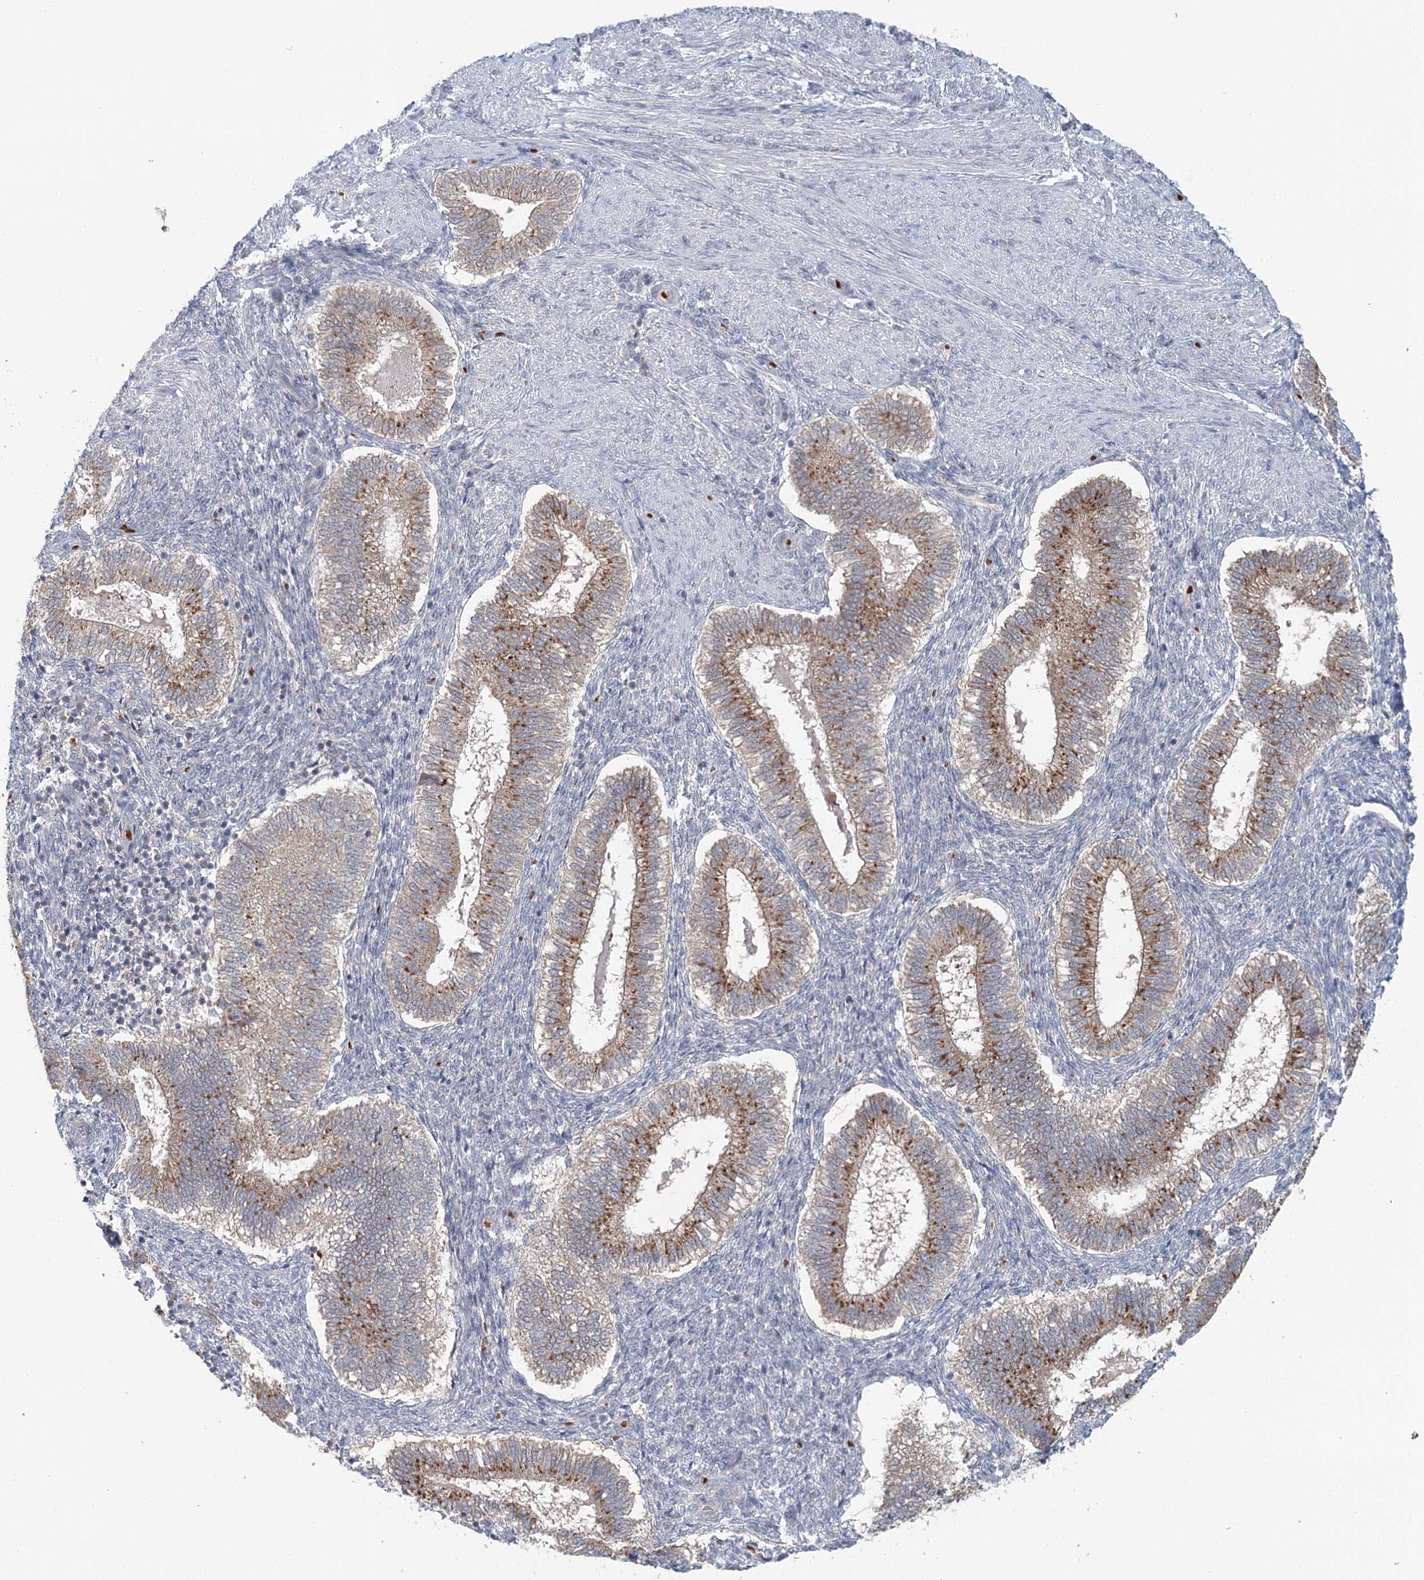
{"staining": {"intensity": "weak", "quantity": "<25%", "location": "cytoplasmic/membranous"}, "tissue": "endometrium", "cell_type": "Cells in endometrial stroma", "image_type": "normal", "snomed": [{"axis": "morphology", "description": "Normal tissue, NOS"}, {"axis": "topography", "description": "Endometrium"}], "caption": "Protein analysis of benign endometrium demonstrates no significant positivity in cells in endometrial stroma. (IHC, brightfield microscopy, high magnification).", "gene": "ADK", "patient": {"sex": "female", "age": 25}}